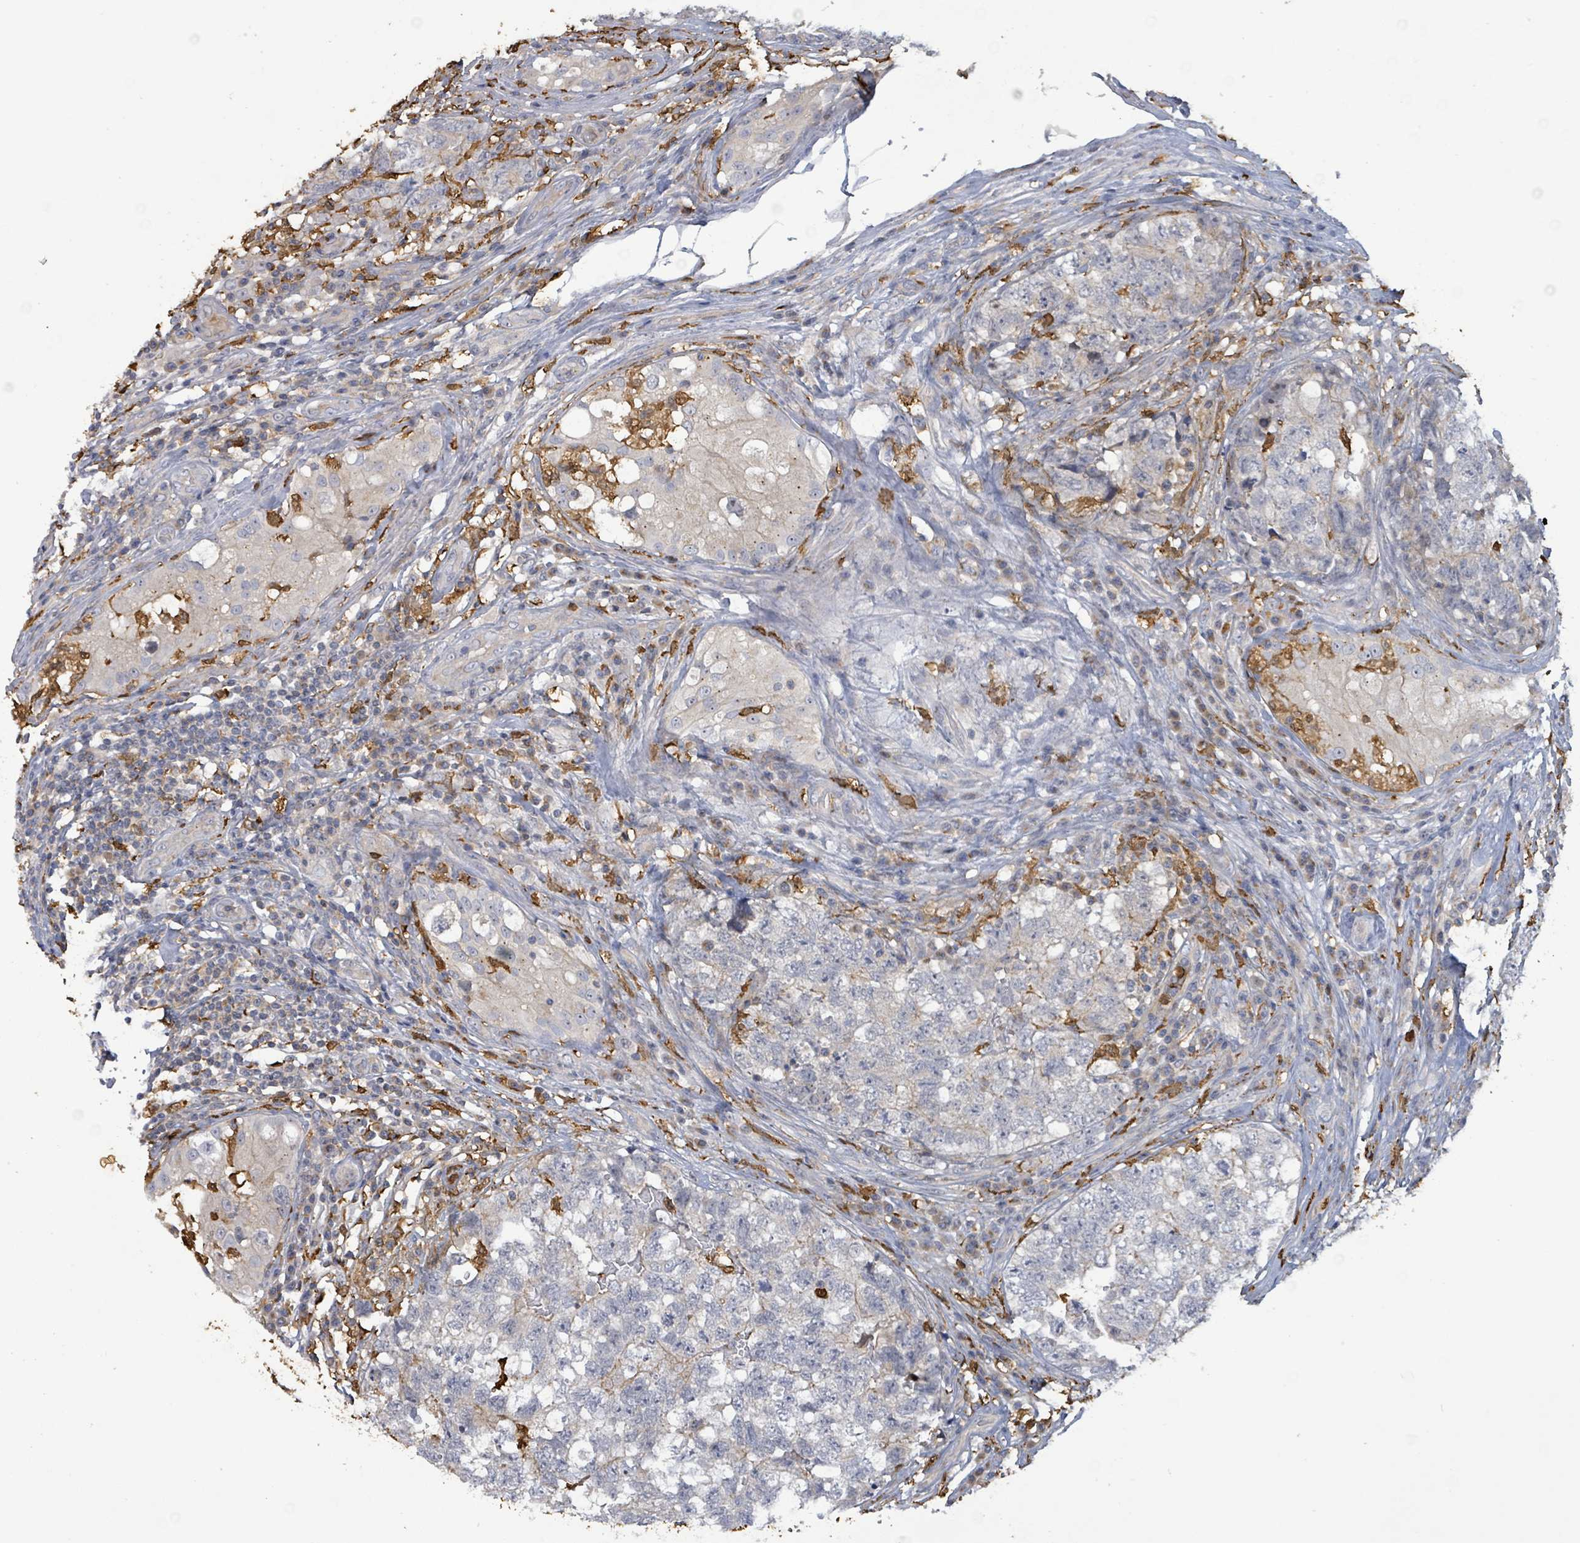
{"staining": {"intensity": "negative", "quantity": "none", "location": "none"}, "tissue": "testis cancer", "cell_type": "Tumor cells", "image_type": "cancer", "snomed": [{"axis": "morphology", "description": "Carcinoma, Embryonal, NOS"}, {"axis": "topography", "description": "Testis"}], "caption": "A histopathology image of testis embryonal carcinoma stained for a protein shows no brown staining in tumor cells.", "gene": "FAM210A", "patient": {"sex": "male", "age": 31}}